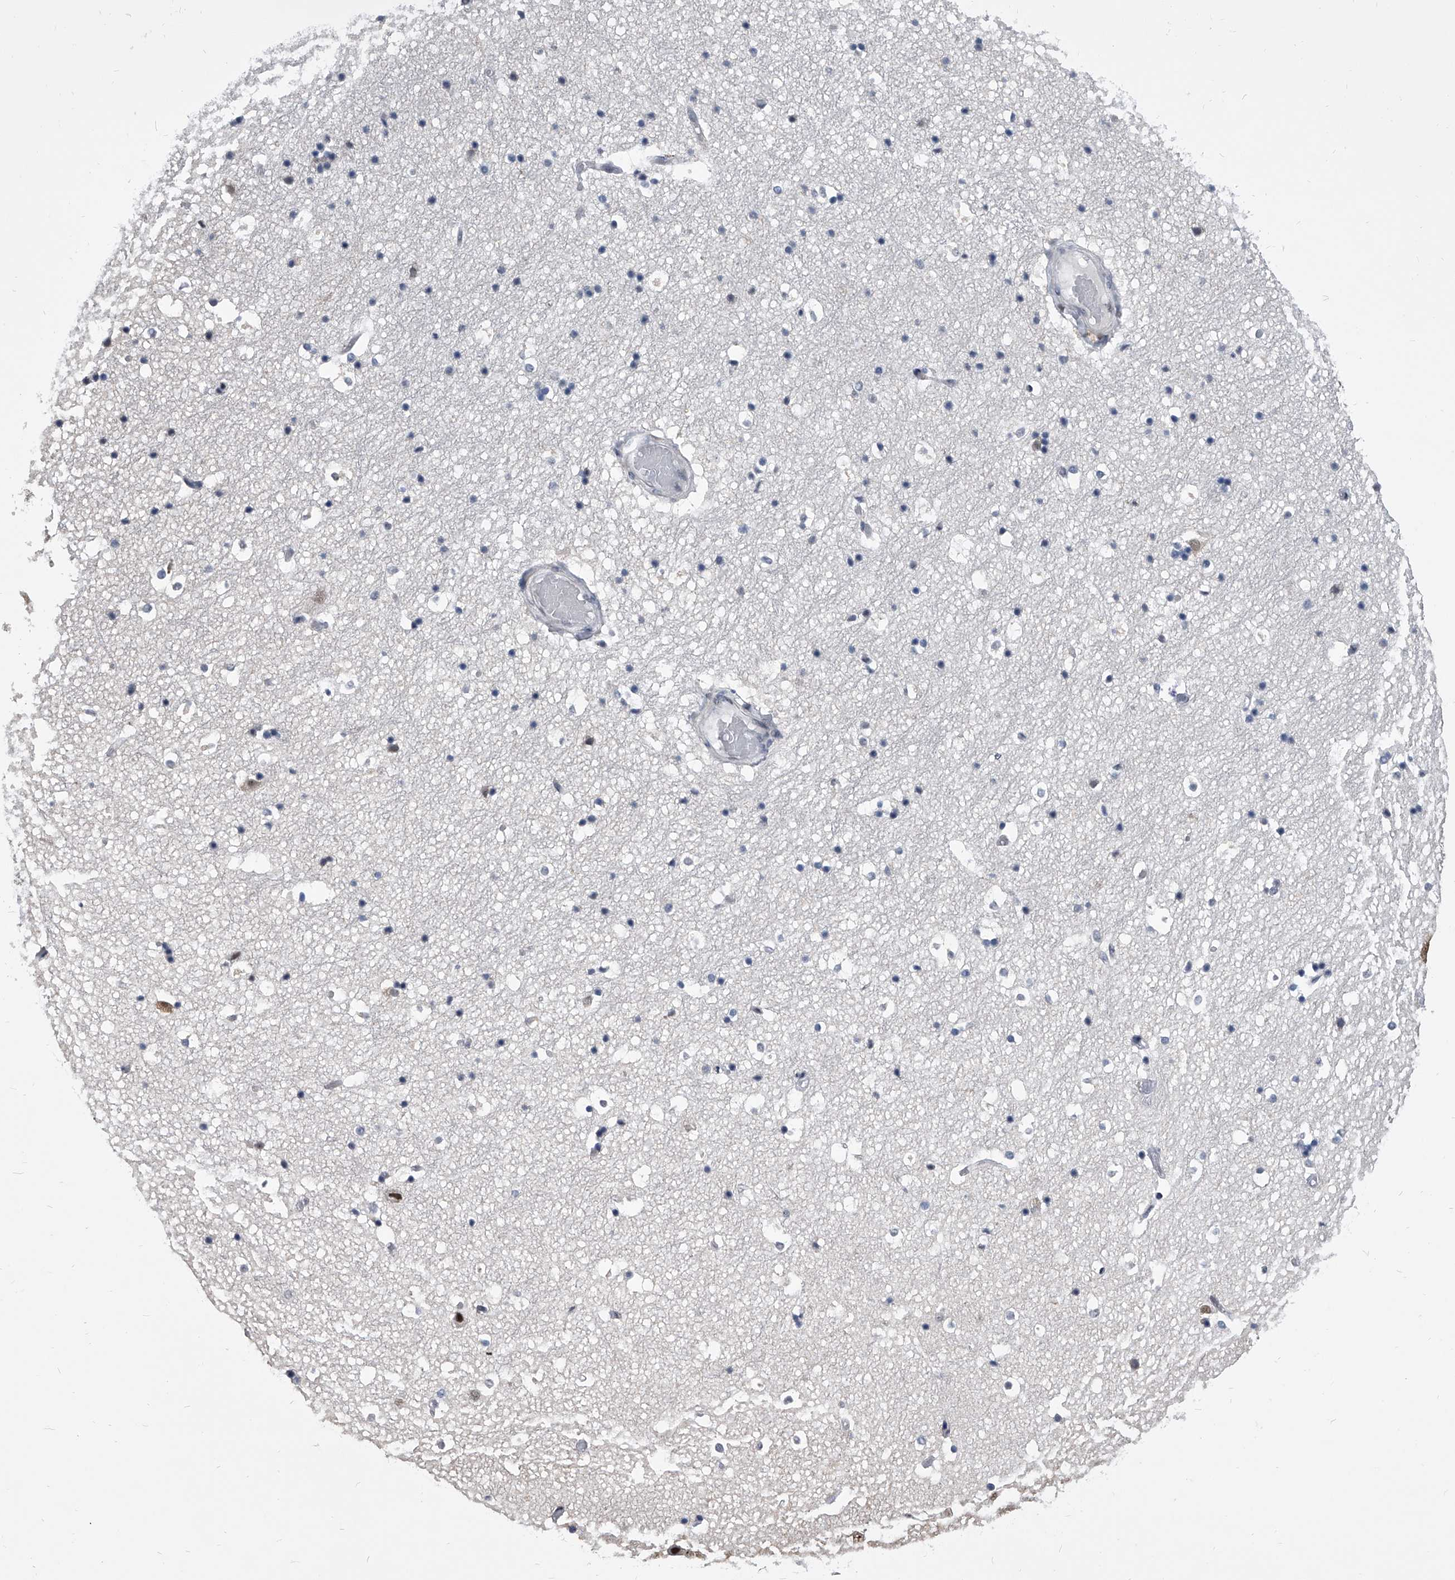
{"staining": {"intensity": "negative", "quantity": "none", "location": "none"}, "tissue": "hippocampus", "cell_type": "Glial cells", "image_type": "normal", "snomed": [{"axis": "morphology", "description": "Normal tissue, NOS"}, {"axis": "topography", "description": "Hippocampus"}], "caption": "Unremarkable hippocampus was stained to show a protein in brown. There is no significant staining in glial cells. The staining was performed using DAB (3,3'-diaminobenzidine) to visualize the protein expression in brown, while the nuclei were stained in blue with hematoxylin (Magnification: 20x).", "gene": "CMTR1", "patient": {"sex": "female", "age": 52}}